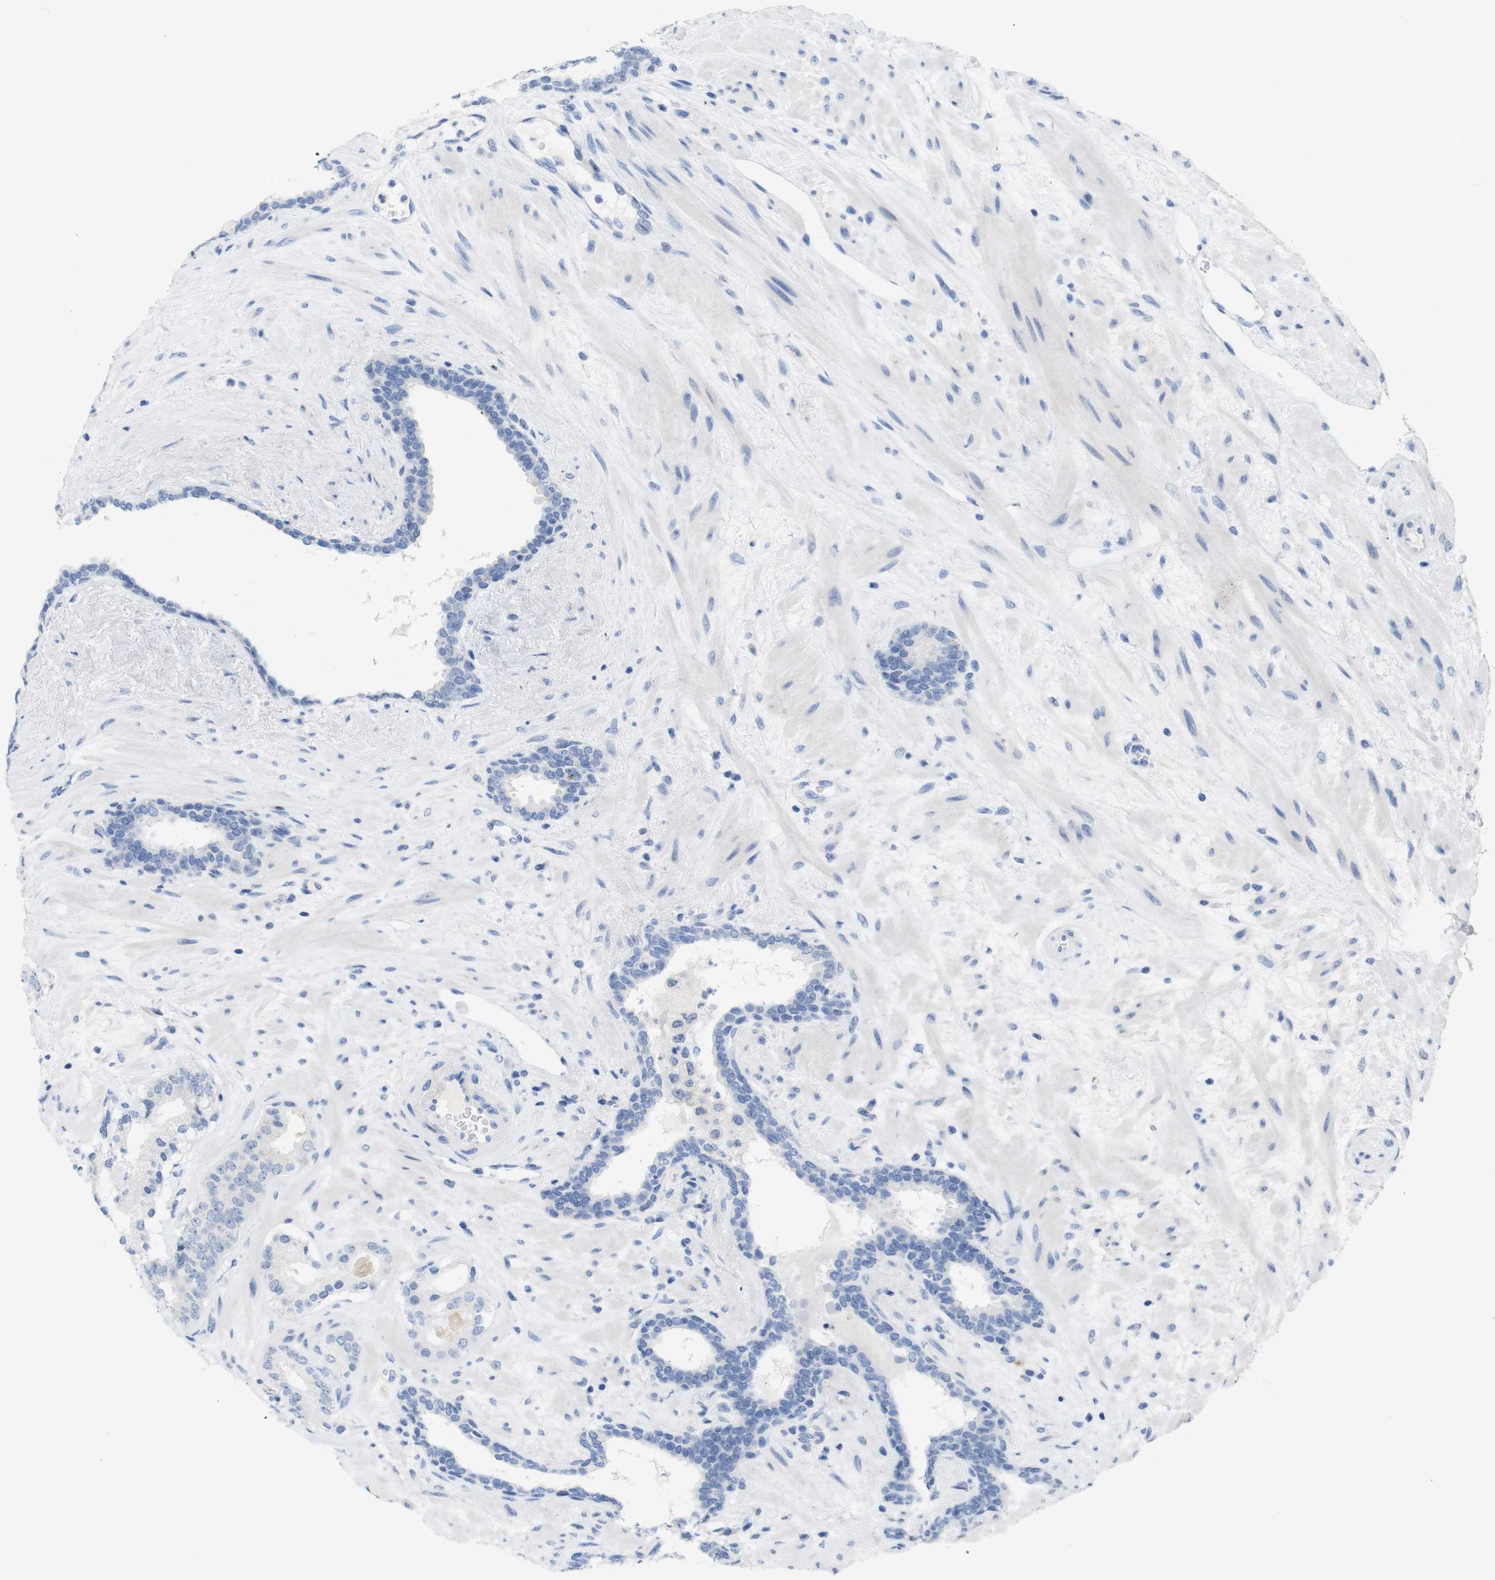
{"staining": {"intensity": "negative", "quantity": "none", "location": "none"}, "tissue": "prostate cancer", "cell_type": "Tumor cells", "image_type": "cancer", "snomed": [{"axis": "morphology", "description": "Adenocarcinoma, Low grade"}, {"axis": "topography", "description": "Prostate"}], "caption": "Image shows no protein expression in tumor cells of low-grade adenocarcinoma (prostate) tissue.", "gene": "LAG3", "patient": {"sex": "male", "age": 63}}